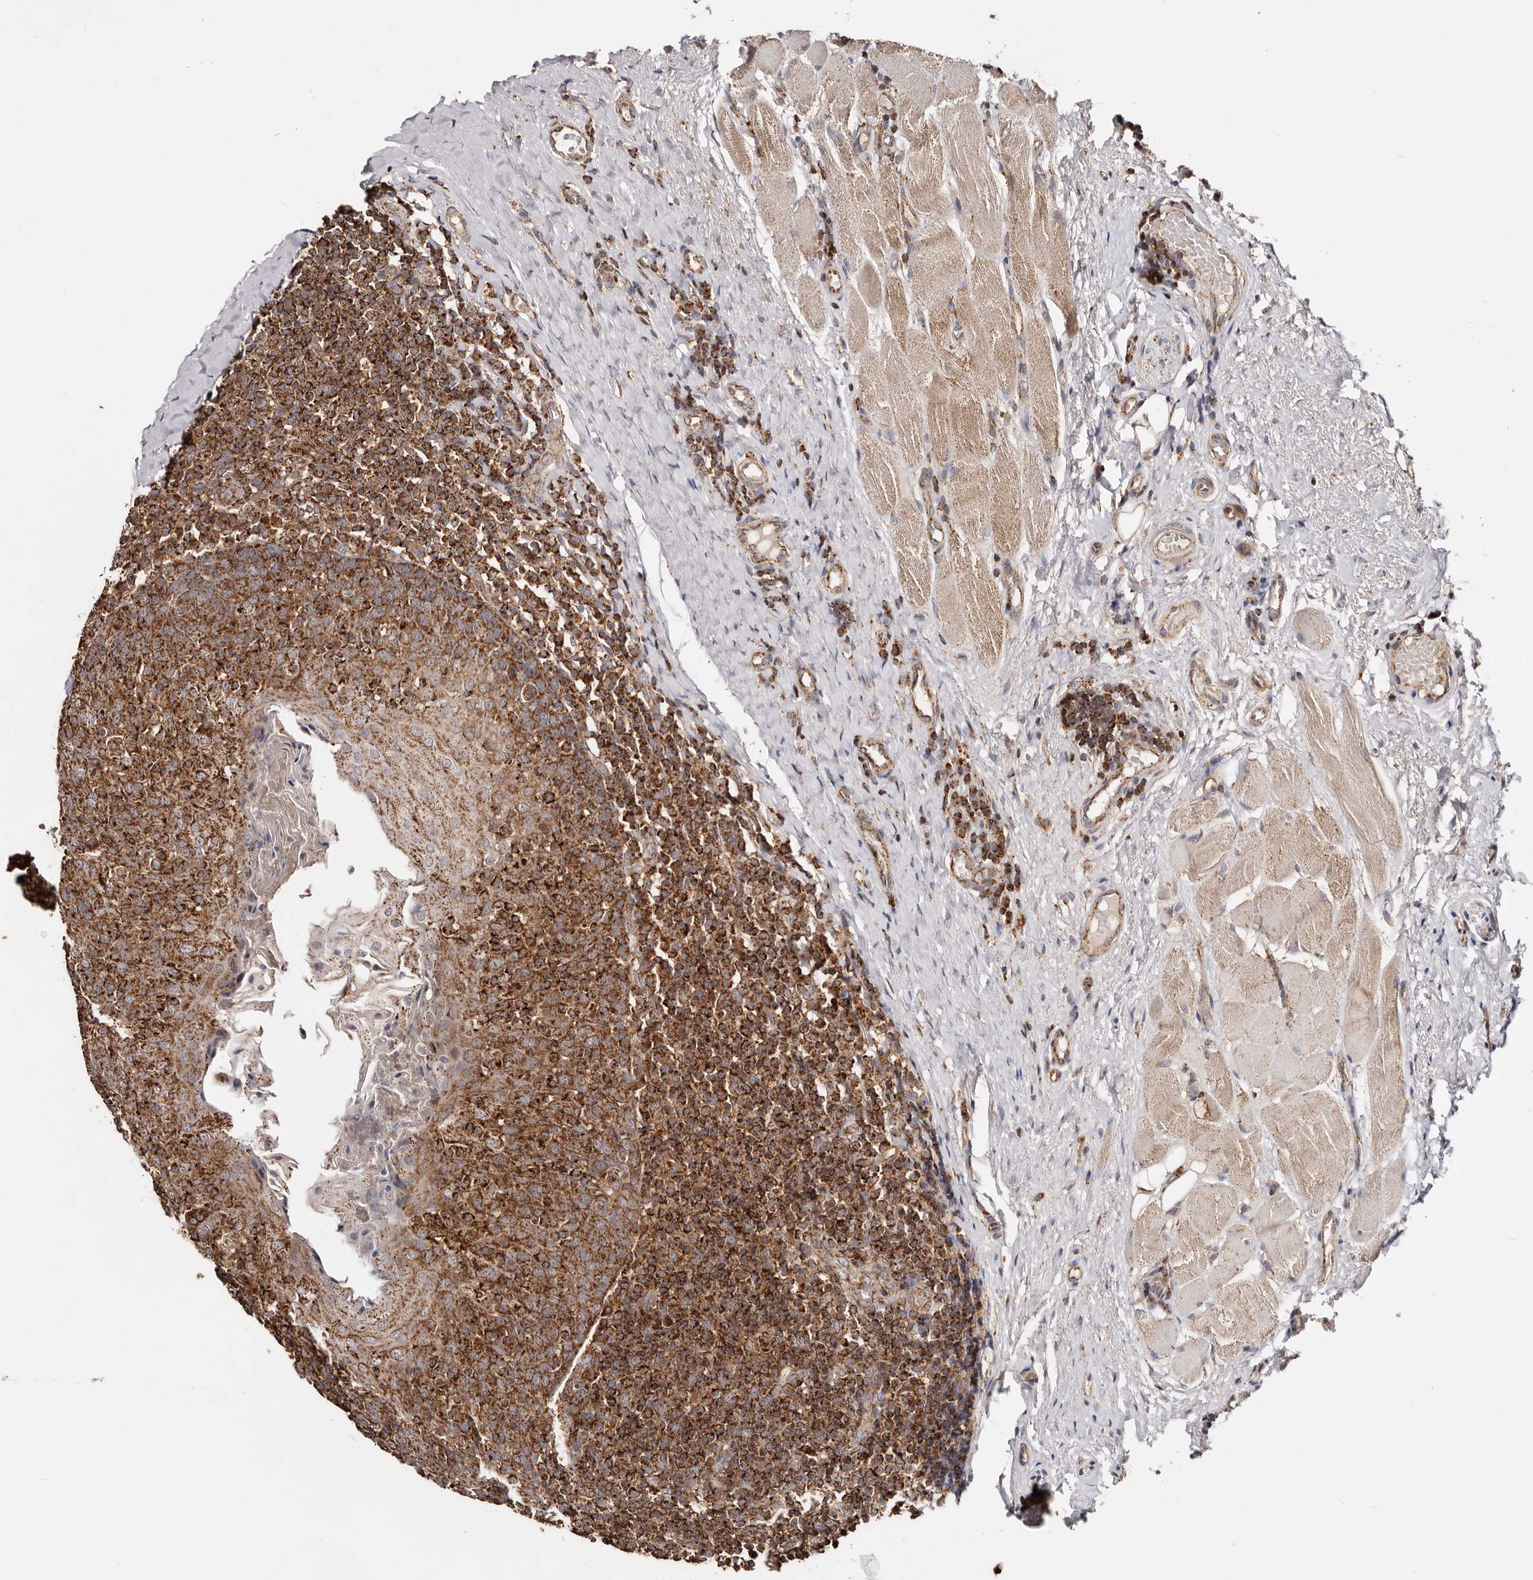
{"staining": {"intensity": "strong", "quantity": ">75%", "location": "cytoplasmic/membranous"}, "tissue": "tonsil", "cell_type": "Germinal center cells", "image_type": "normal", "snomed": [{"axis": "morphology", "description": "Normal tissue, NOS"}, {"axis": "topography", "description": "Tonsil"}], "caption": "An image showing strong cytoplasmic/membranous expression in about >75% of germinal center cells in normal tonsil, as visualized by brown immunohistochemical staining.", "gene": "PRKACB", "patient": {"sex": "female", "age": 19}}